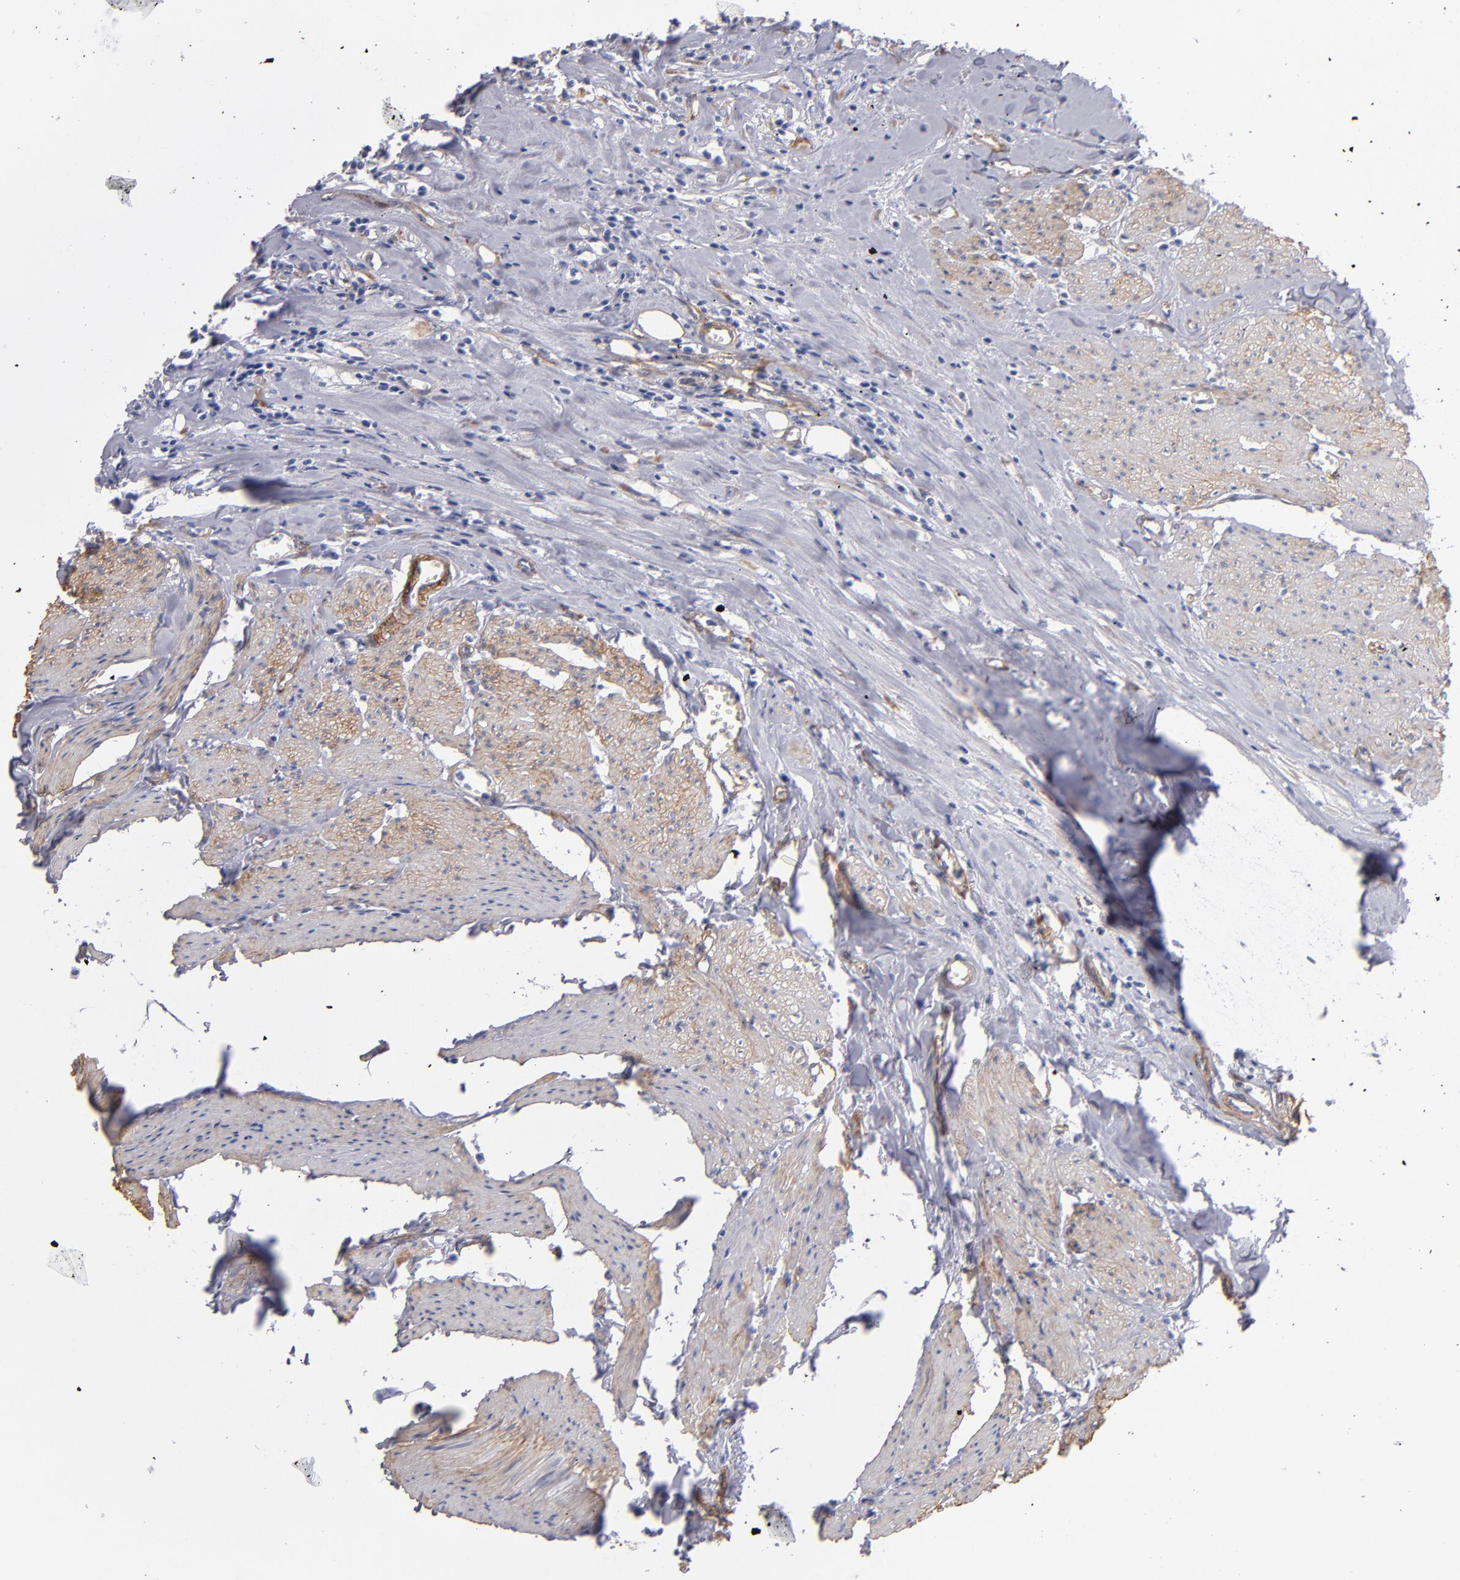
{"staining": {"intensity": "moderate", "quantity": "<25%", "location": "cytoplasmic/membranous"}, "tissue": "urothelial cancer", "cell_type": "Tumor cells", "image_type": "cancer", "snomed": [{"axis": "morphology", "description": "Urothelial carcinoma, High grade"}, {"axis": "topography", "description": "Urinary bladder"}], "caption": "Tumor cells demonstrate moderate cytoplasmic/membranous expression in about <25% of cells in high-grade urothelial carcinoma.", "gene": "LAMC1", "patient": {"sex": "male", "age": 54}}